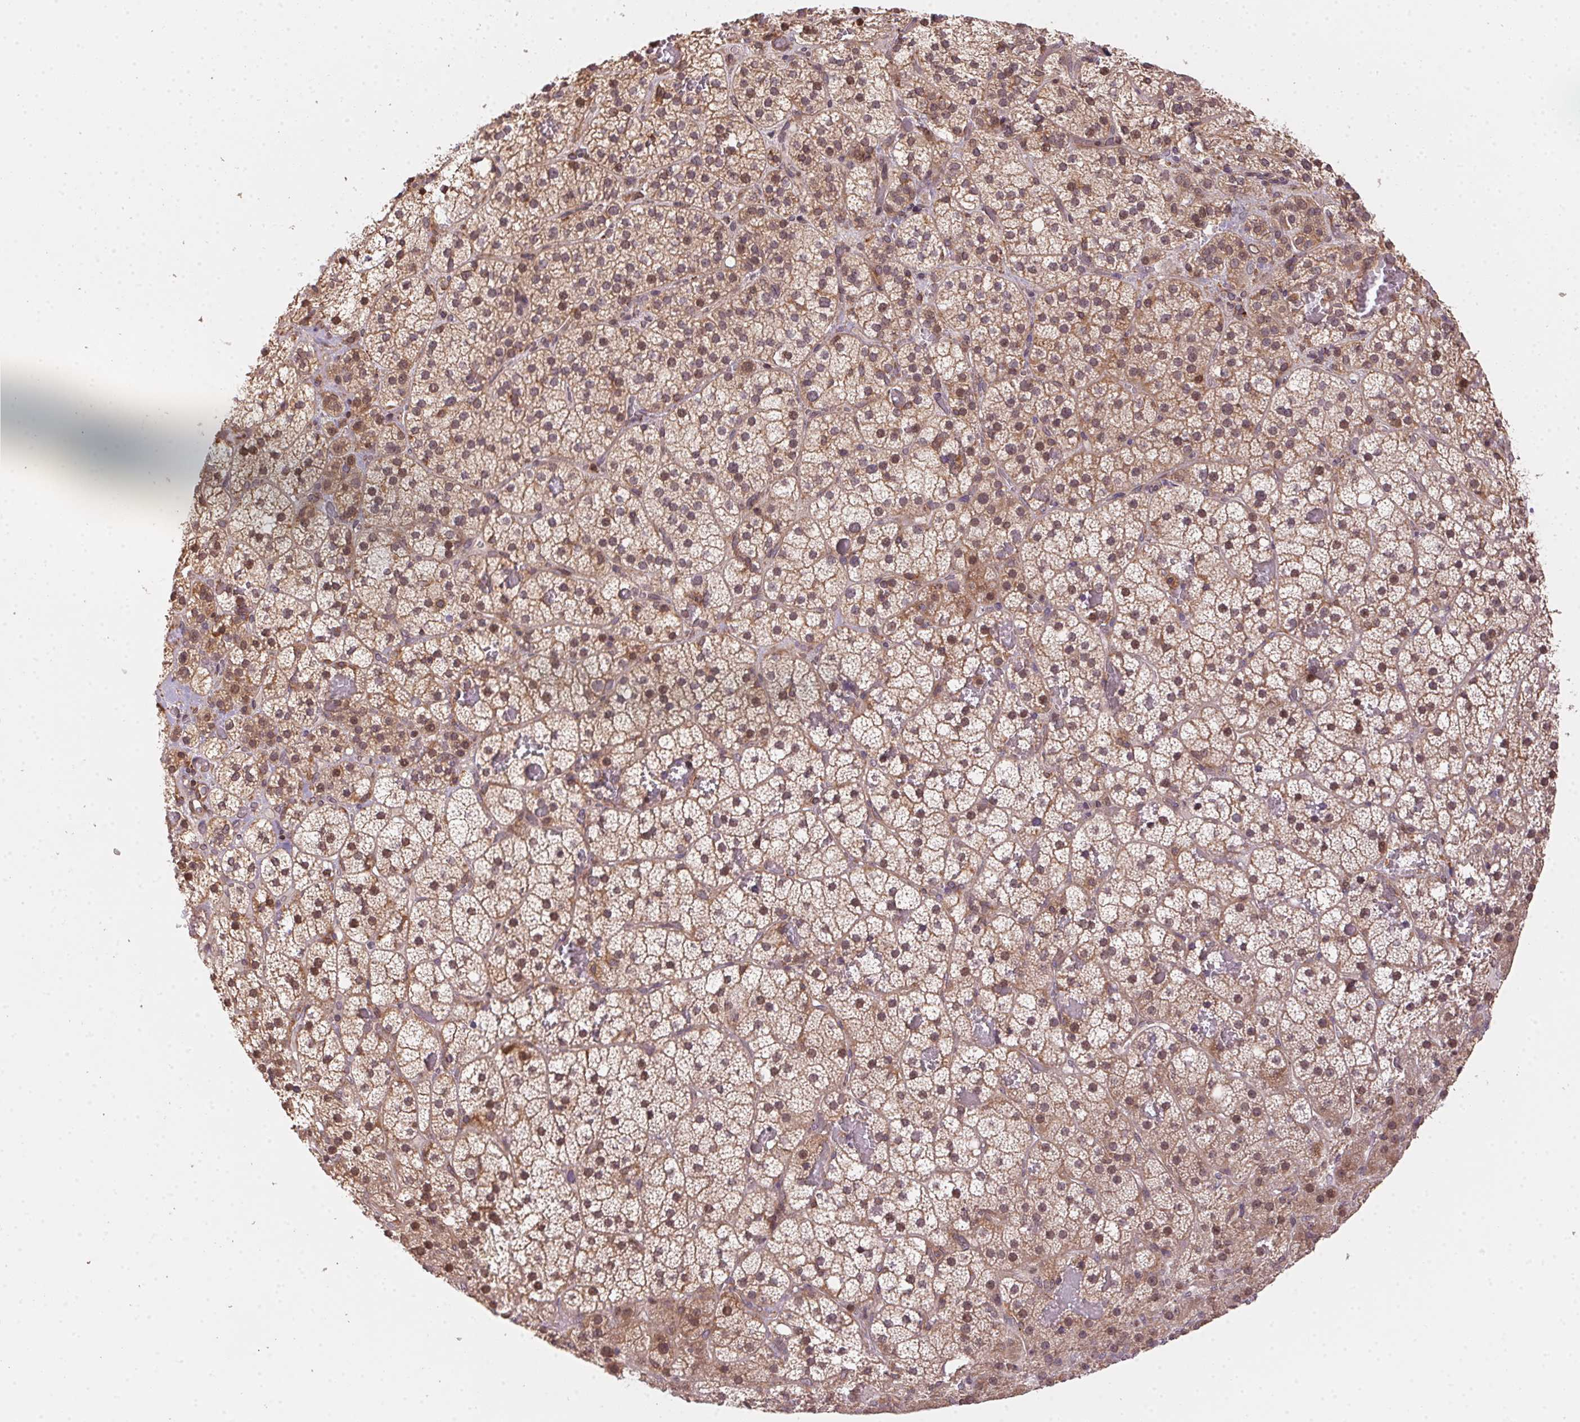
{"staining": {"intensity": "moderate", "quantity": ">75%", "location": "cytoplasmic/membranous,nuclear"}, "tissue": "adrenal gland", "cell_type": "Glandular cells", "image_type": "normal", "snomed": [{"axis": "morphology", "description": "Normal tissue, NOS"}, {"axis": "topography", "description": "Adrenal gland"}], "caption": "Protein staining exhibits moderate cytoplasmic/membranous,nuclear positivity in about >75% of glandular cells in unremarkable adrenal gland. The staining is performed using DAB brown chromogen to label protein expression. The nuclei are counter-stained blue using hematoxylin.", "gene": "MEX3D", "patient": {"sex": "male", "age": 53}}